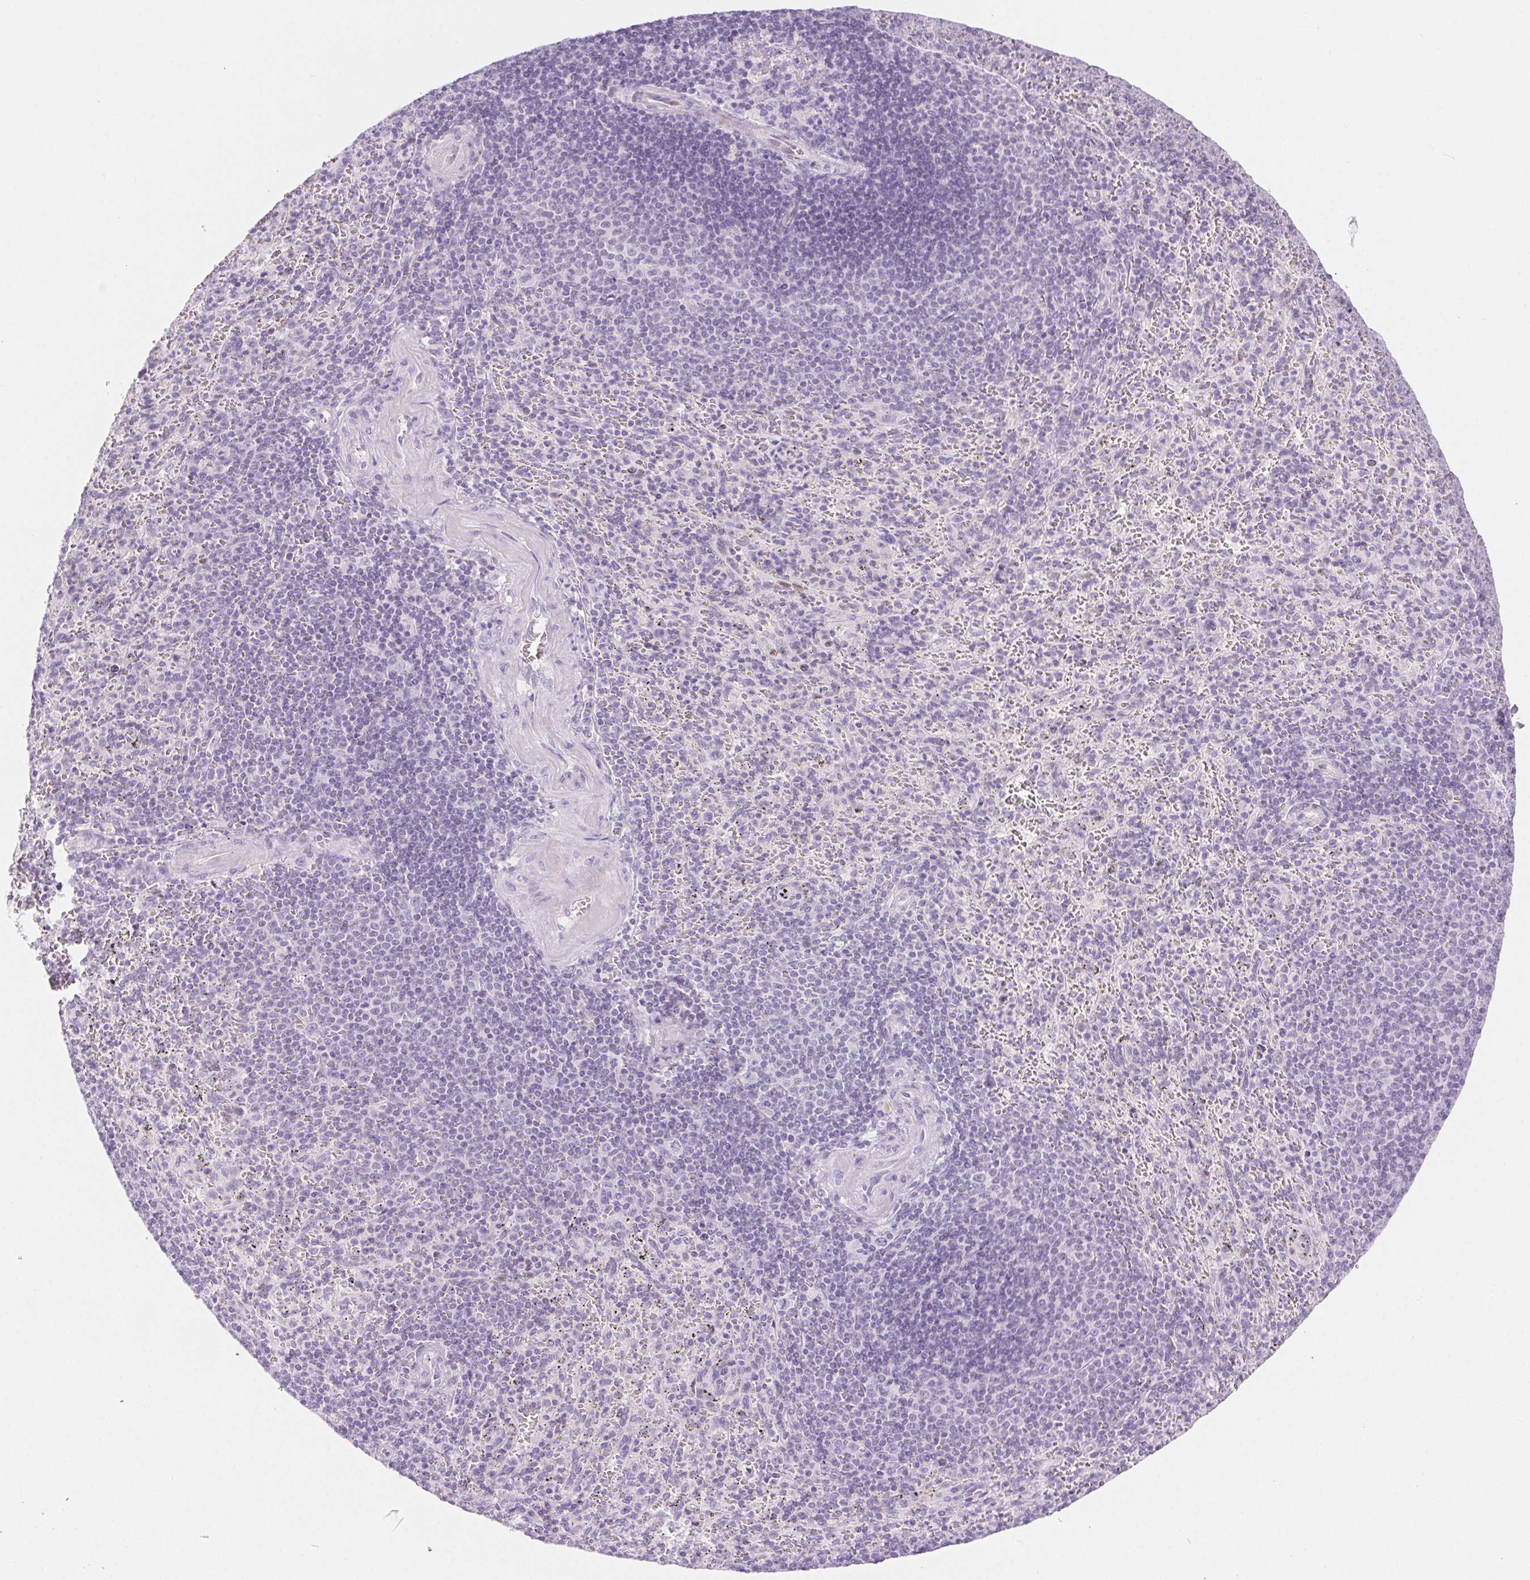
{"staining": {"intensity": "negative", "quantity": "none", "location": "none"}, "tissue": "spleen", "cell_type": "Cells in red pulp", "image_type": "normal", "snomed": [{"axis": "morphology", "description": "Normal tissue, NOS"}, {"axis": "topography", "description": "Spleen"}], "caption": "The histopathology image reveals no staining of cells in red pulp in normal spleen.", "gene": "CLDN16", "patient": {"sex": "male", "age": 57}}